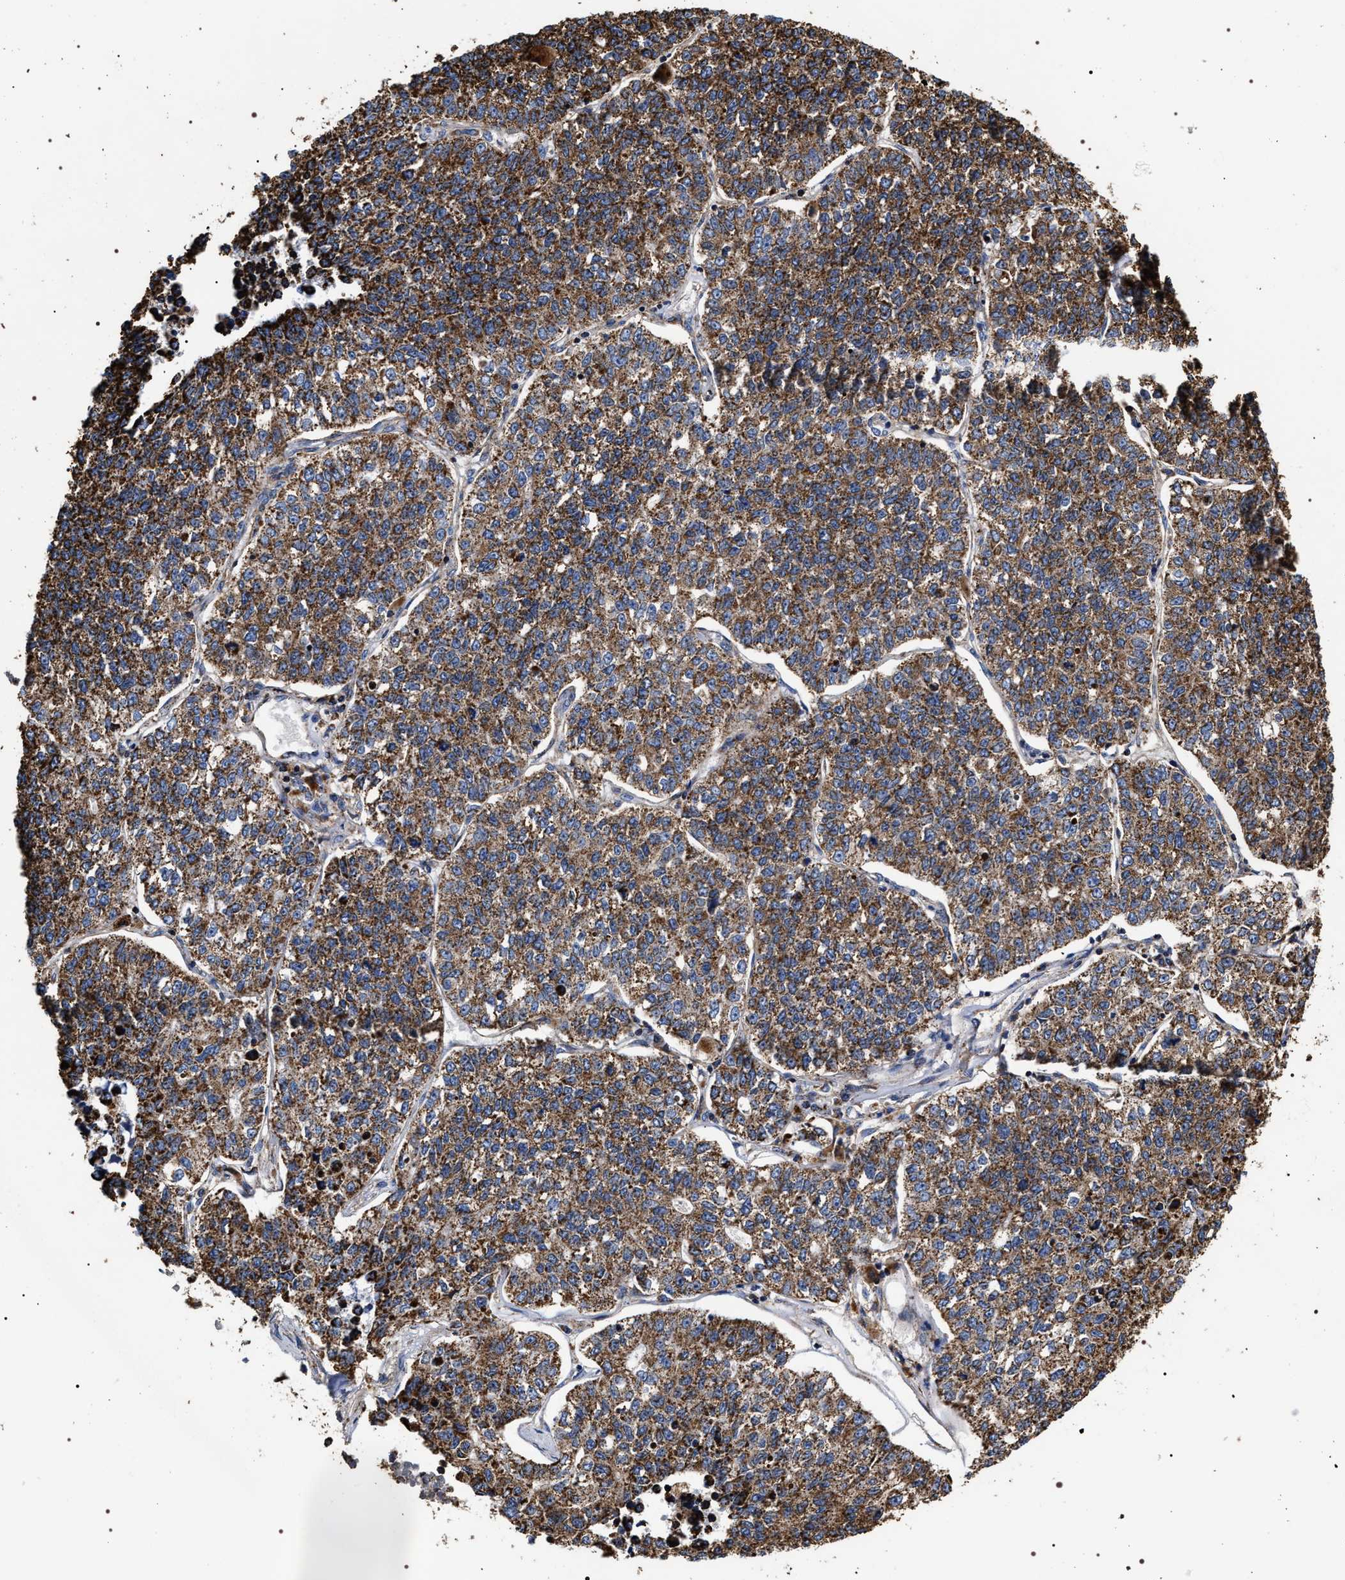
{"staining": {"intensity": "strong", "quantity": ">75%", "location": "cytoplasmic/membranous"}, "tissue": "lung cancer", "cell_type": "Tumor cells", "image_type": "cancer", "snomed": [{"axis": "morphology", "description": "Adenocarcinoma, NOS"}, {"axis": "topography", "description": "Lung"}], "caption": "IHC histopathology image of lung cancer (adenocarcinoma) stained for a protein (brown), which reveals high levels of strong cytoplasmic/membranous positivity in about >75% of tumor cells.", "gene": "COG5", "patient": {"sex": "male", "age": 49}}